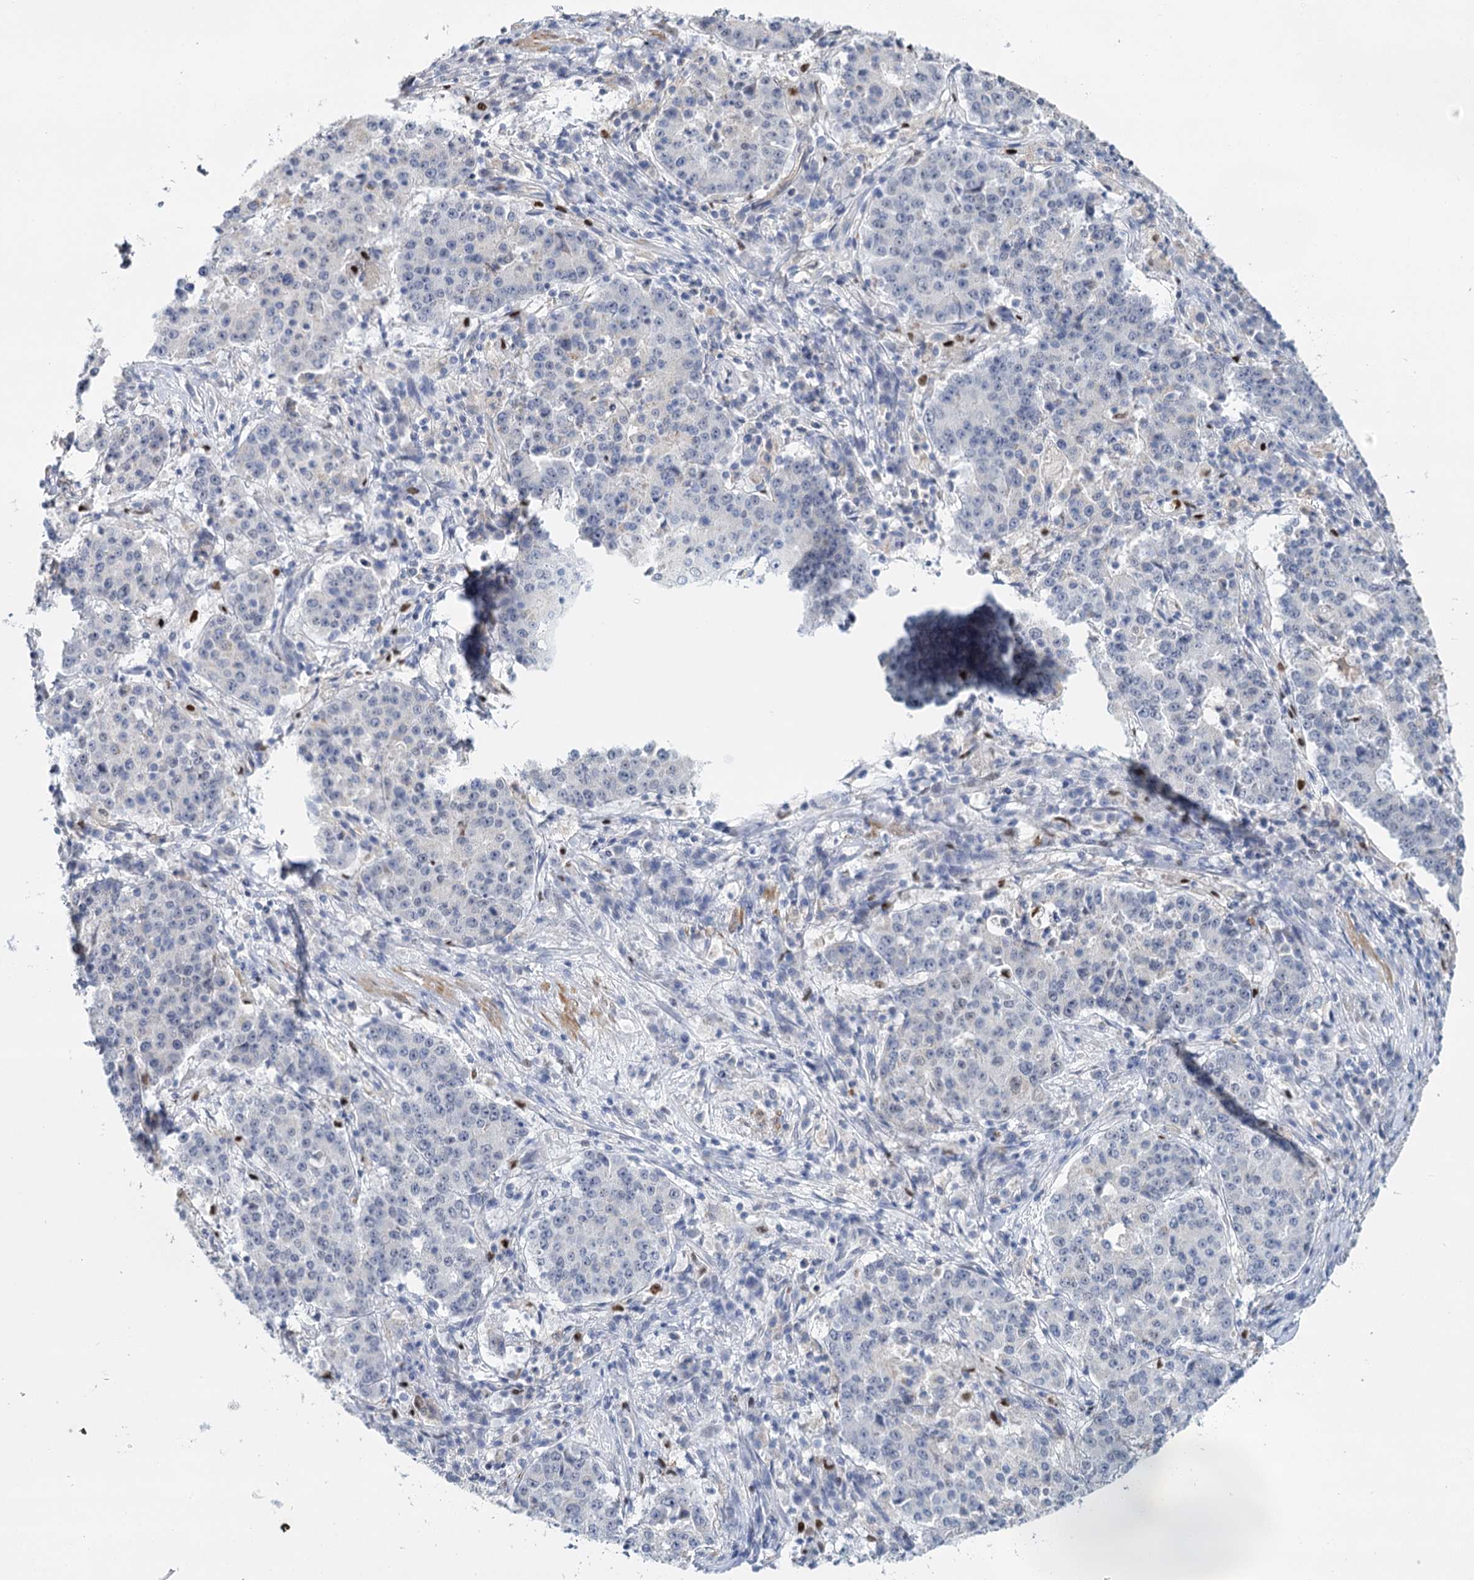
{"staining": {"intensity": "negative", "quantity": "none", "location": "none"}, "tissue": "stomach cancer", "cell_type": "Tumor cells", "image_type": "cancer", "snomed": [{"axis": "morphology", "description": "Adenocarcinoma, NOS"}, {"axis": "topography", "description": "Stomach"}], "caption": "Tumor cells show no significant expression in stomach cancer (adenocarcinoma).", "gene": "IGSF3", "patient": {"sex": "male", "age": 59}}